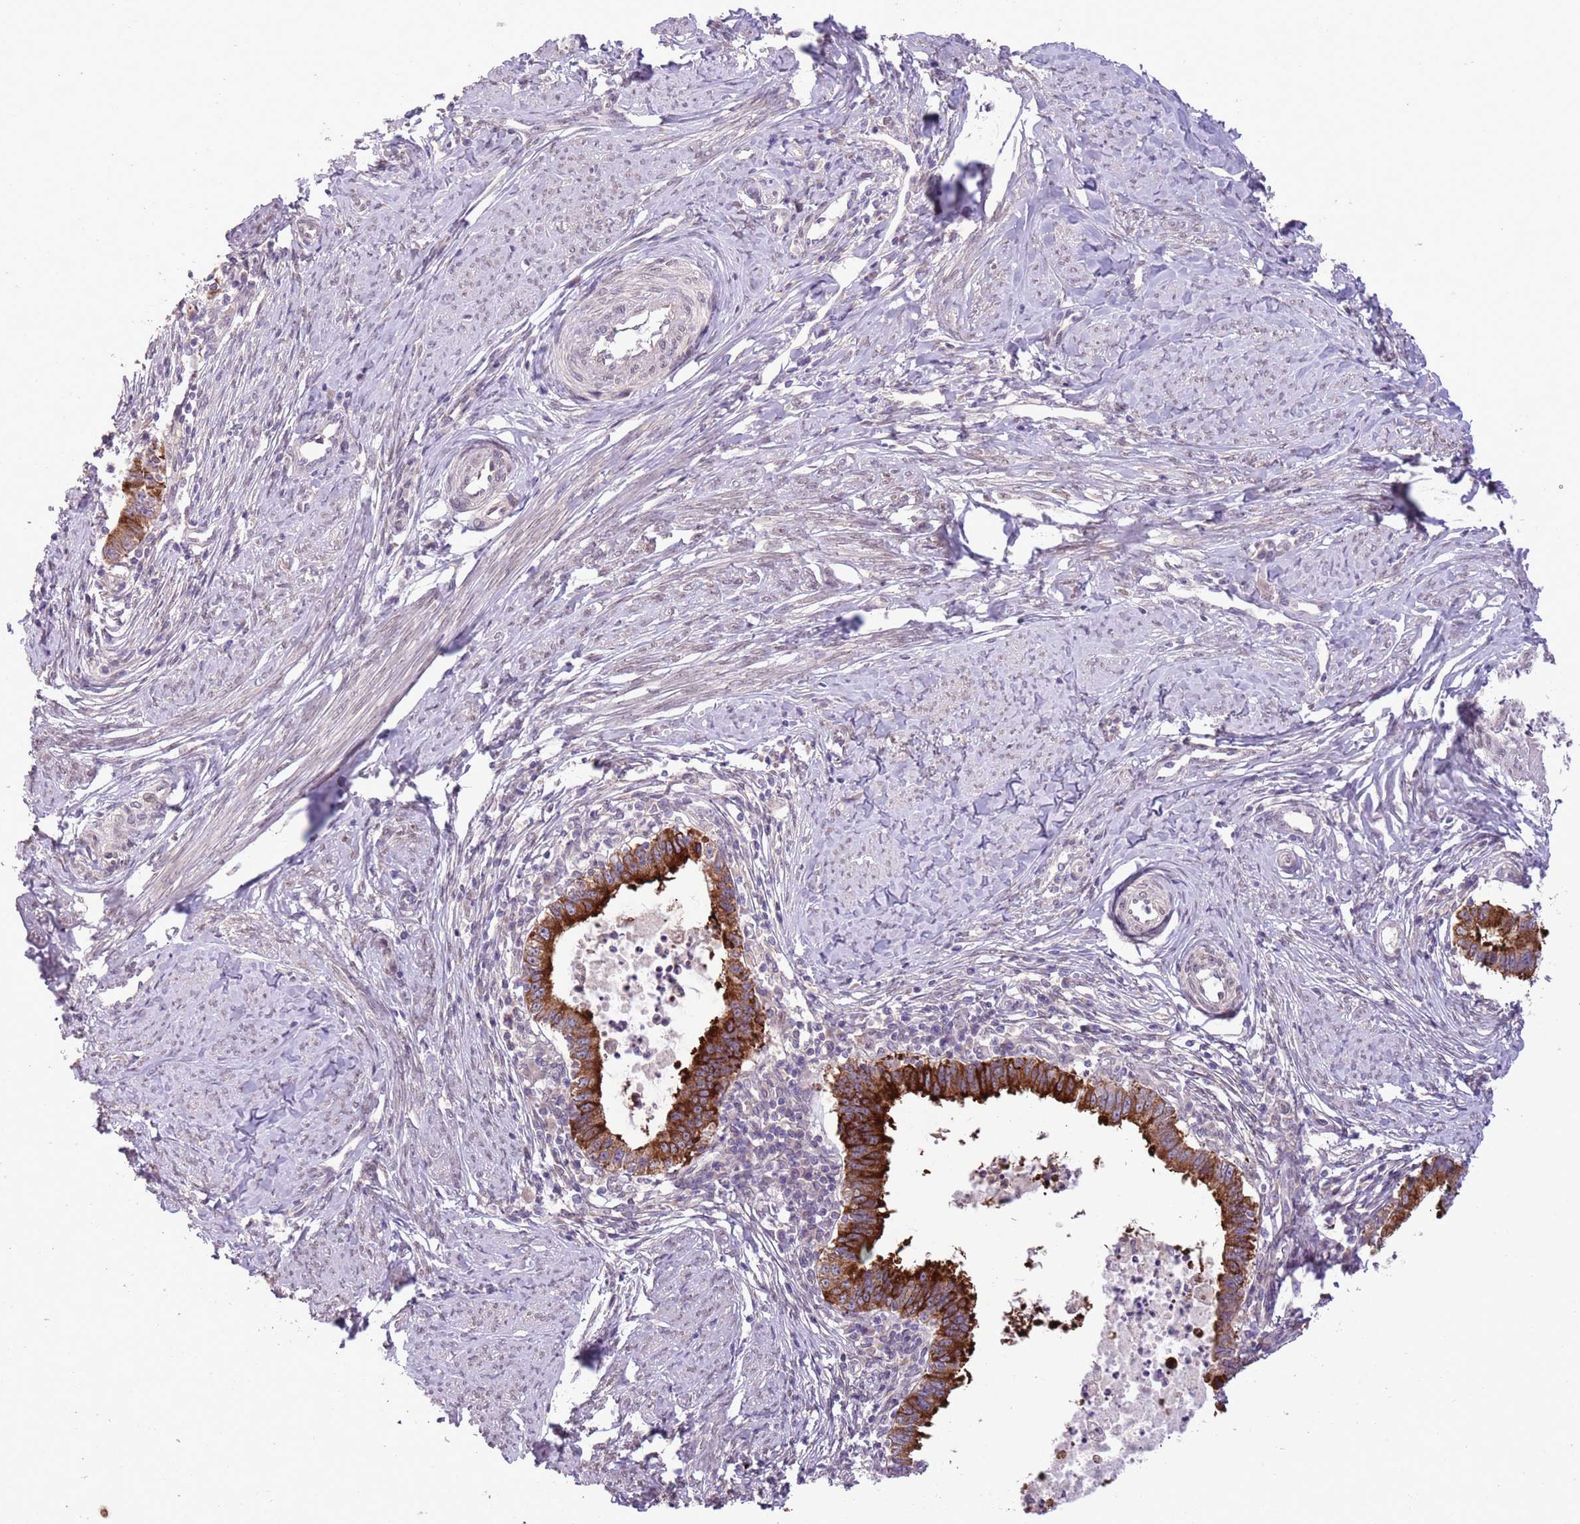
{"staining": {"intensity": "strong", "quantity": "25%-75%", "location": "cytoplasmic/membranous"}, "tissue": "cervical cancer", "cell_type": "Tumor cells", "image_type": "cancer", "snomed": [{"axis": "morphology", "description": "Adenocarcinoma, NOS"}, {"axis": "topography", "description": "Cervix"}], "caption": "A histopathology image of cervical cancer stained for a protein exhibits strong cytoplasmic/membranous brown staining in tumor cells. The staining is performed using DAB brown chromogen to label protein expression. The nuclei are counter-stained blue using hematoxylin.", "gene": "CCND2", "patient": {"sex": "female", "age": 36}}